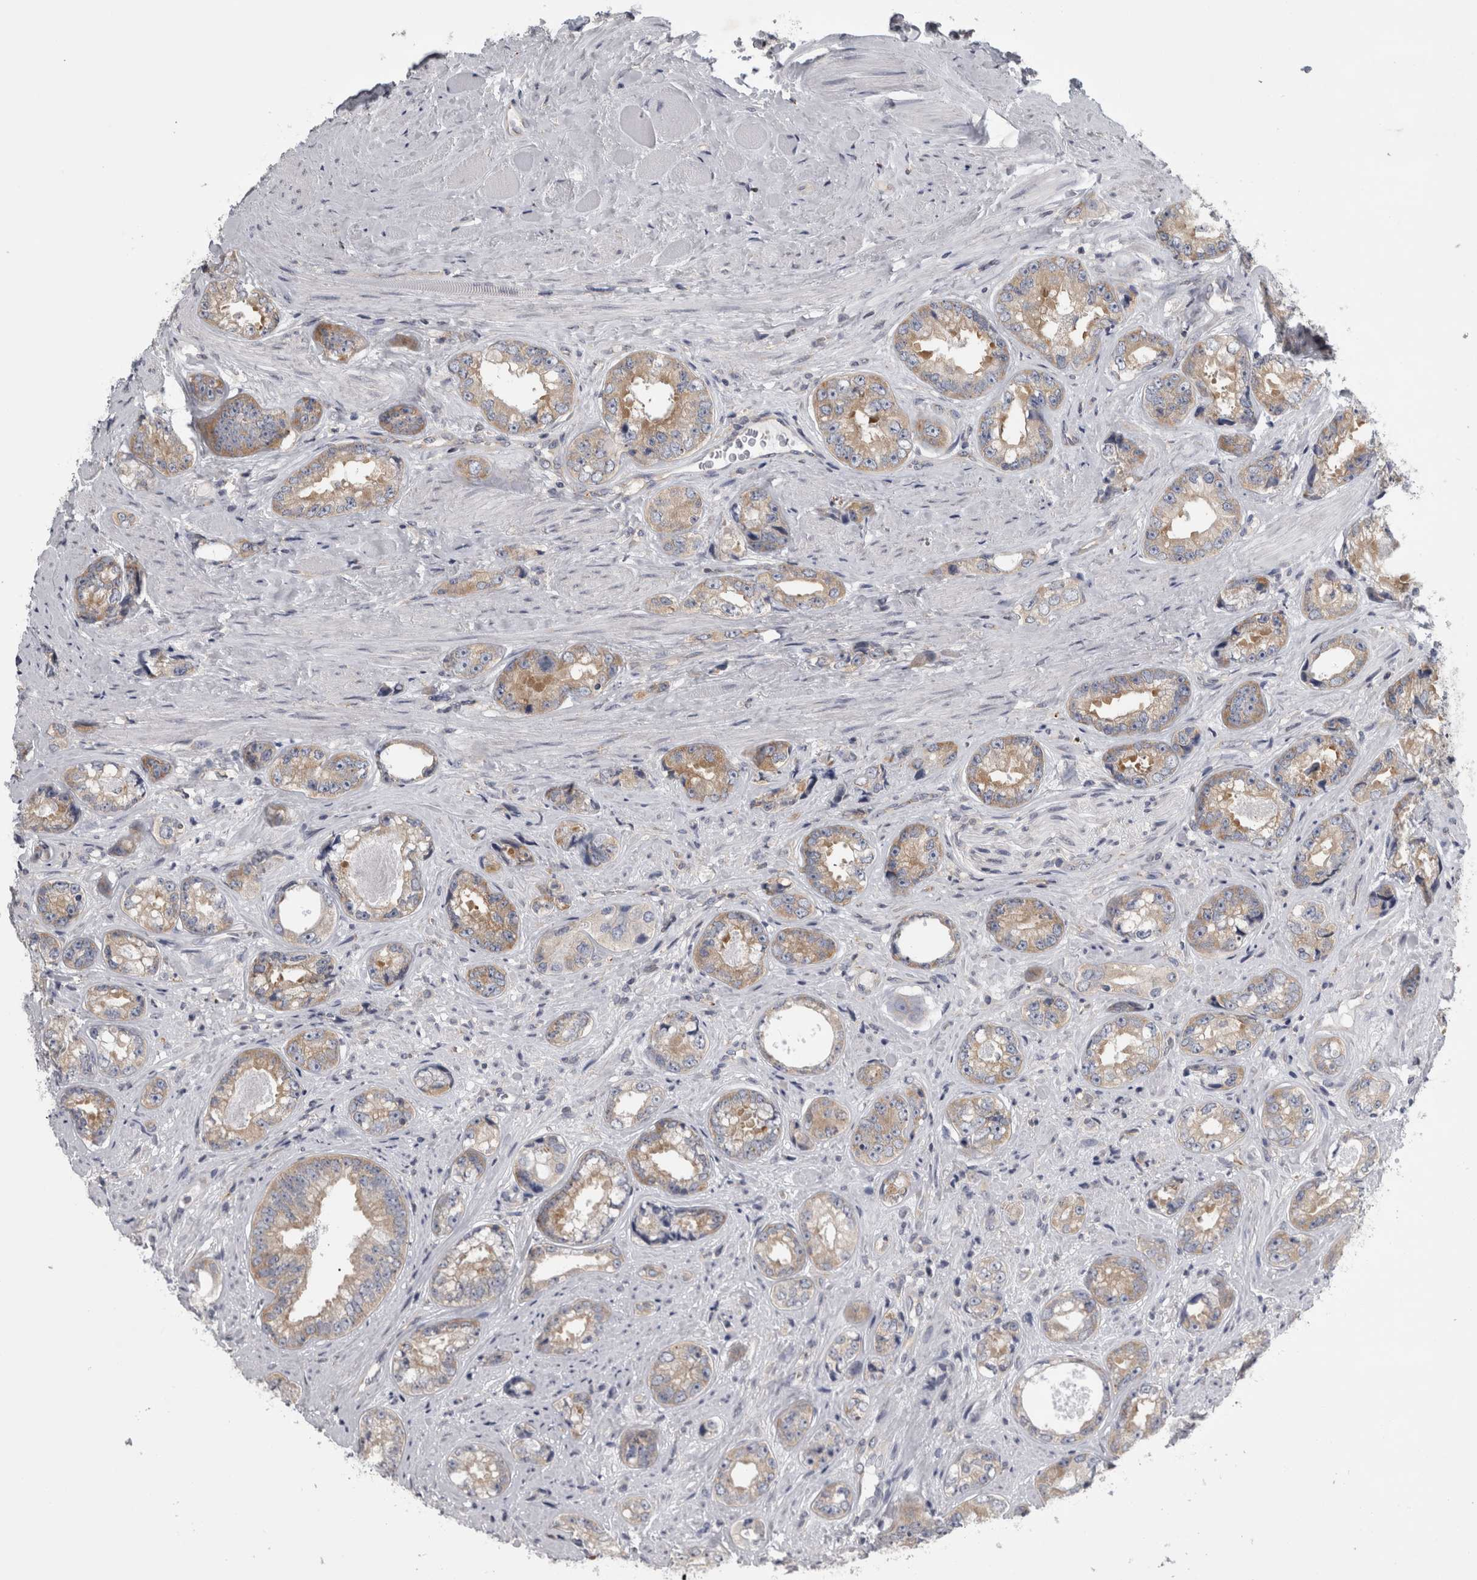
{"staining": {"intensity": "moderate", "quantity": "25%-75%", "location": "cytoplasmic/membranous"}, "tissue": "prostate cancer", "cell_type": "Tumor cells", "image_type": "cancer", "snomed": [{"axis": "morphology", "description": "Adenocarcinoma, High grade"}, {"axis": "topography", "description": "Prostate"}], "caption": "An IHC histopathology image of neoplastic tissue is shown. Protein staining in brown highlights moderate cytoplasmic/membranous positivity in high-grade adenocarcinoma (prostate) within tumor cells. (Stains: DAB in brown, nuclei in blue, Microscopy: brightfield microscopy at high magnification).", "gene": "PRRC2C", "patient": {"sex": "male", "age": 61}}